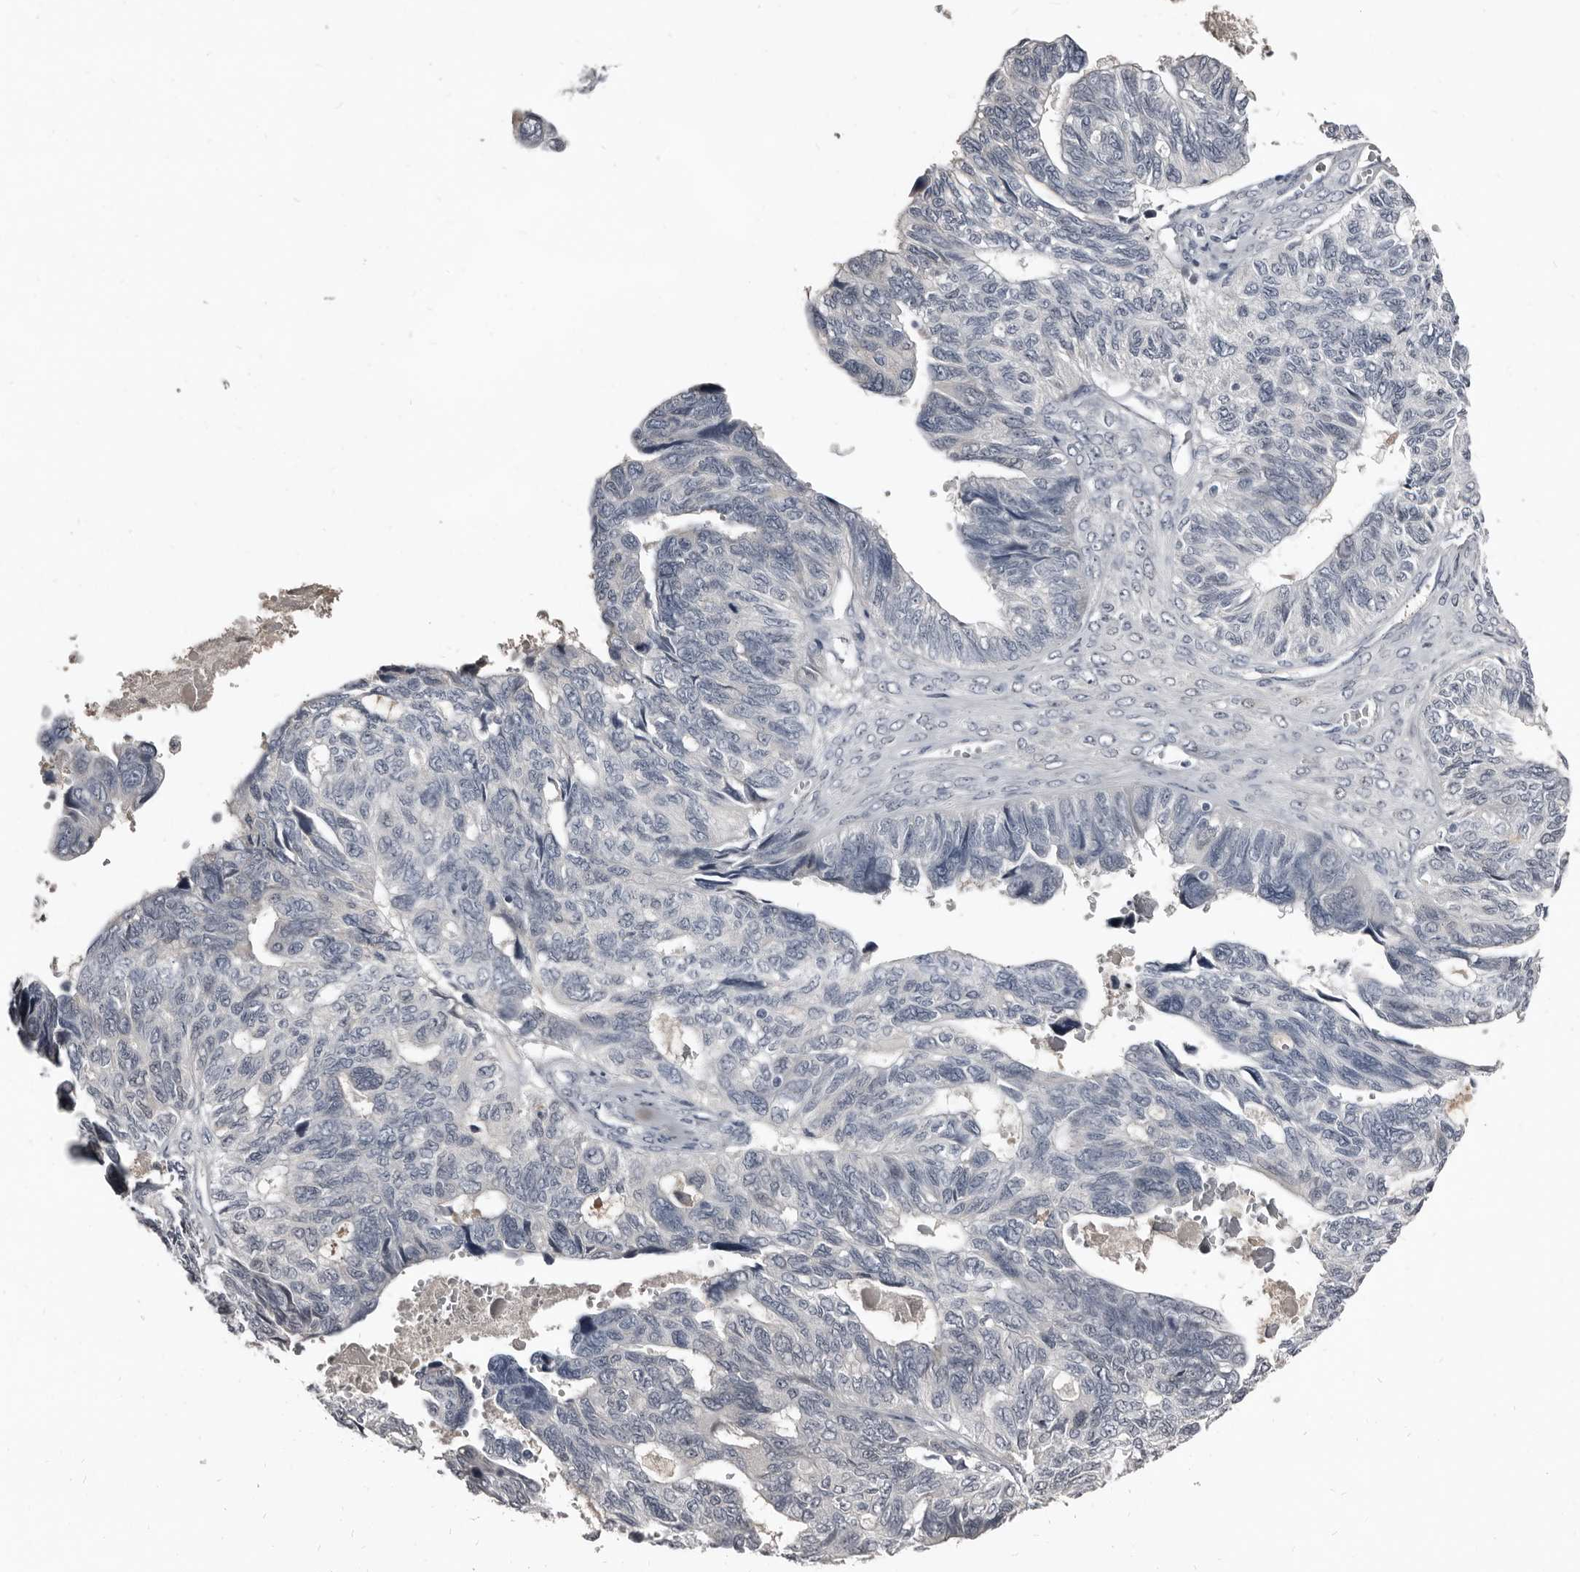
{"staining": {"intensity": "negative", "quantity": "none", "location": "none"}, "tissue": "ovarian cancer", "cell_type": "Tumor cells", "image_type": "cancer", "snomed": [{"axis": "morphology", "description": "Cystadenocarcinoma, serous, NOS"}, {"axis": "topography", "description": "Ovary"}], "caption": "The micrograph shows no significant positivity in tumor cells of ovarian cancer.", "gene": "GREB1", "patient": {"sex": "female", "age": 79}}